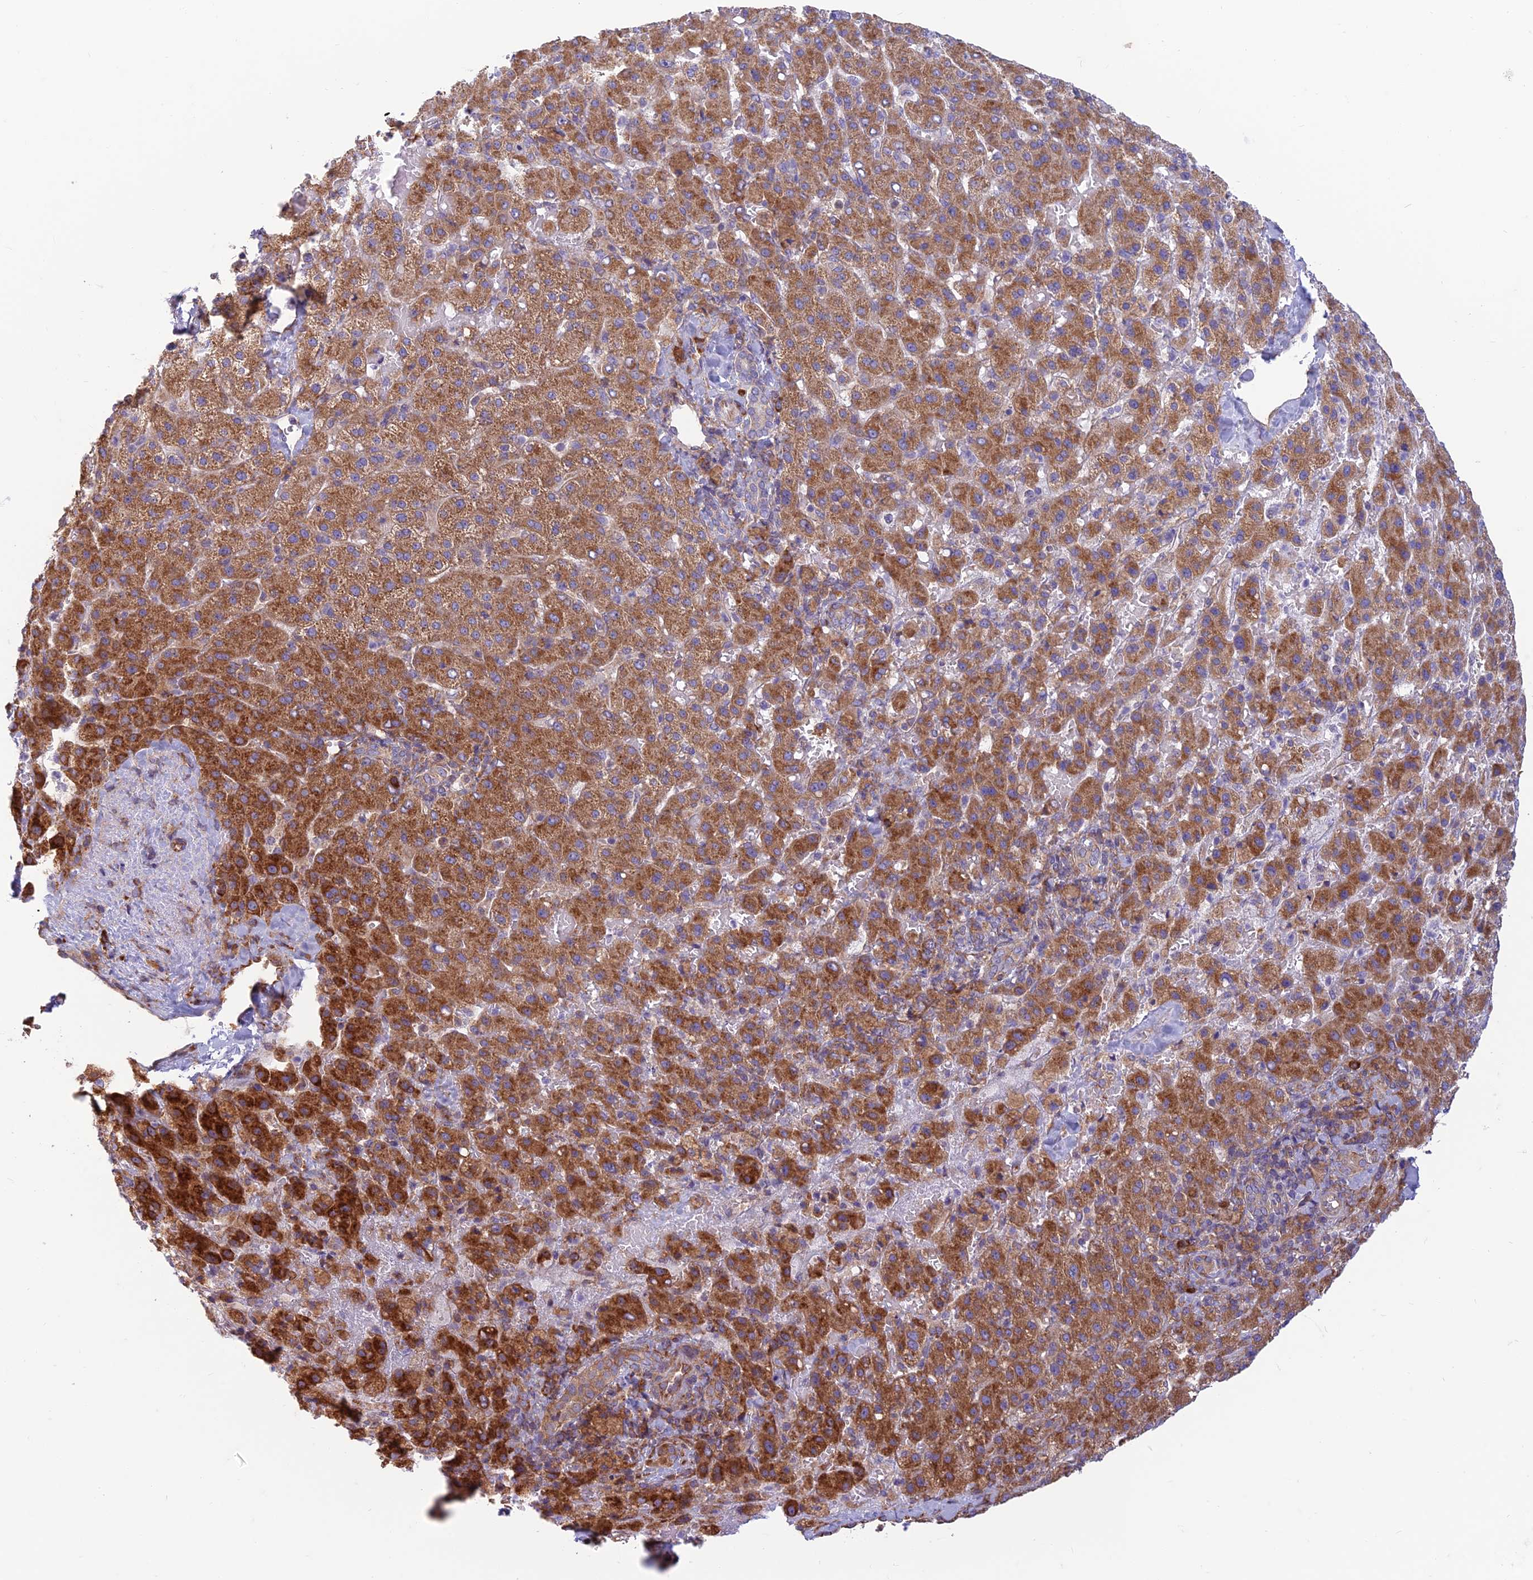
{"staining": {"intensity": "moderate", "quantity": ">75%", "location": "cytoplasmic/membranous"}, "tissue": "liver cancer", "cell_type": "Tumor cells", "image_type": "cancer", "snomed": [{"axis": "morphology", "description": "Carcinoma, Hepatocellular, NOS"}, {"axis": "topography", "description": "Liver"}], "caption": "Liver cancer was stained to show a protein in brown. There is medium levels of moderate cytoplasmic/membranous expression in approximately >75% of tumor cells. (brown staining indicates protein expression, while blue staining denotes nuclei).", "gene": "RPL17-C18orf32", "patient": {"sex": "female", "age": 58}}